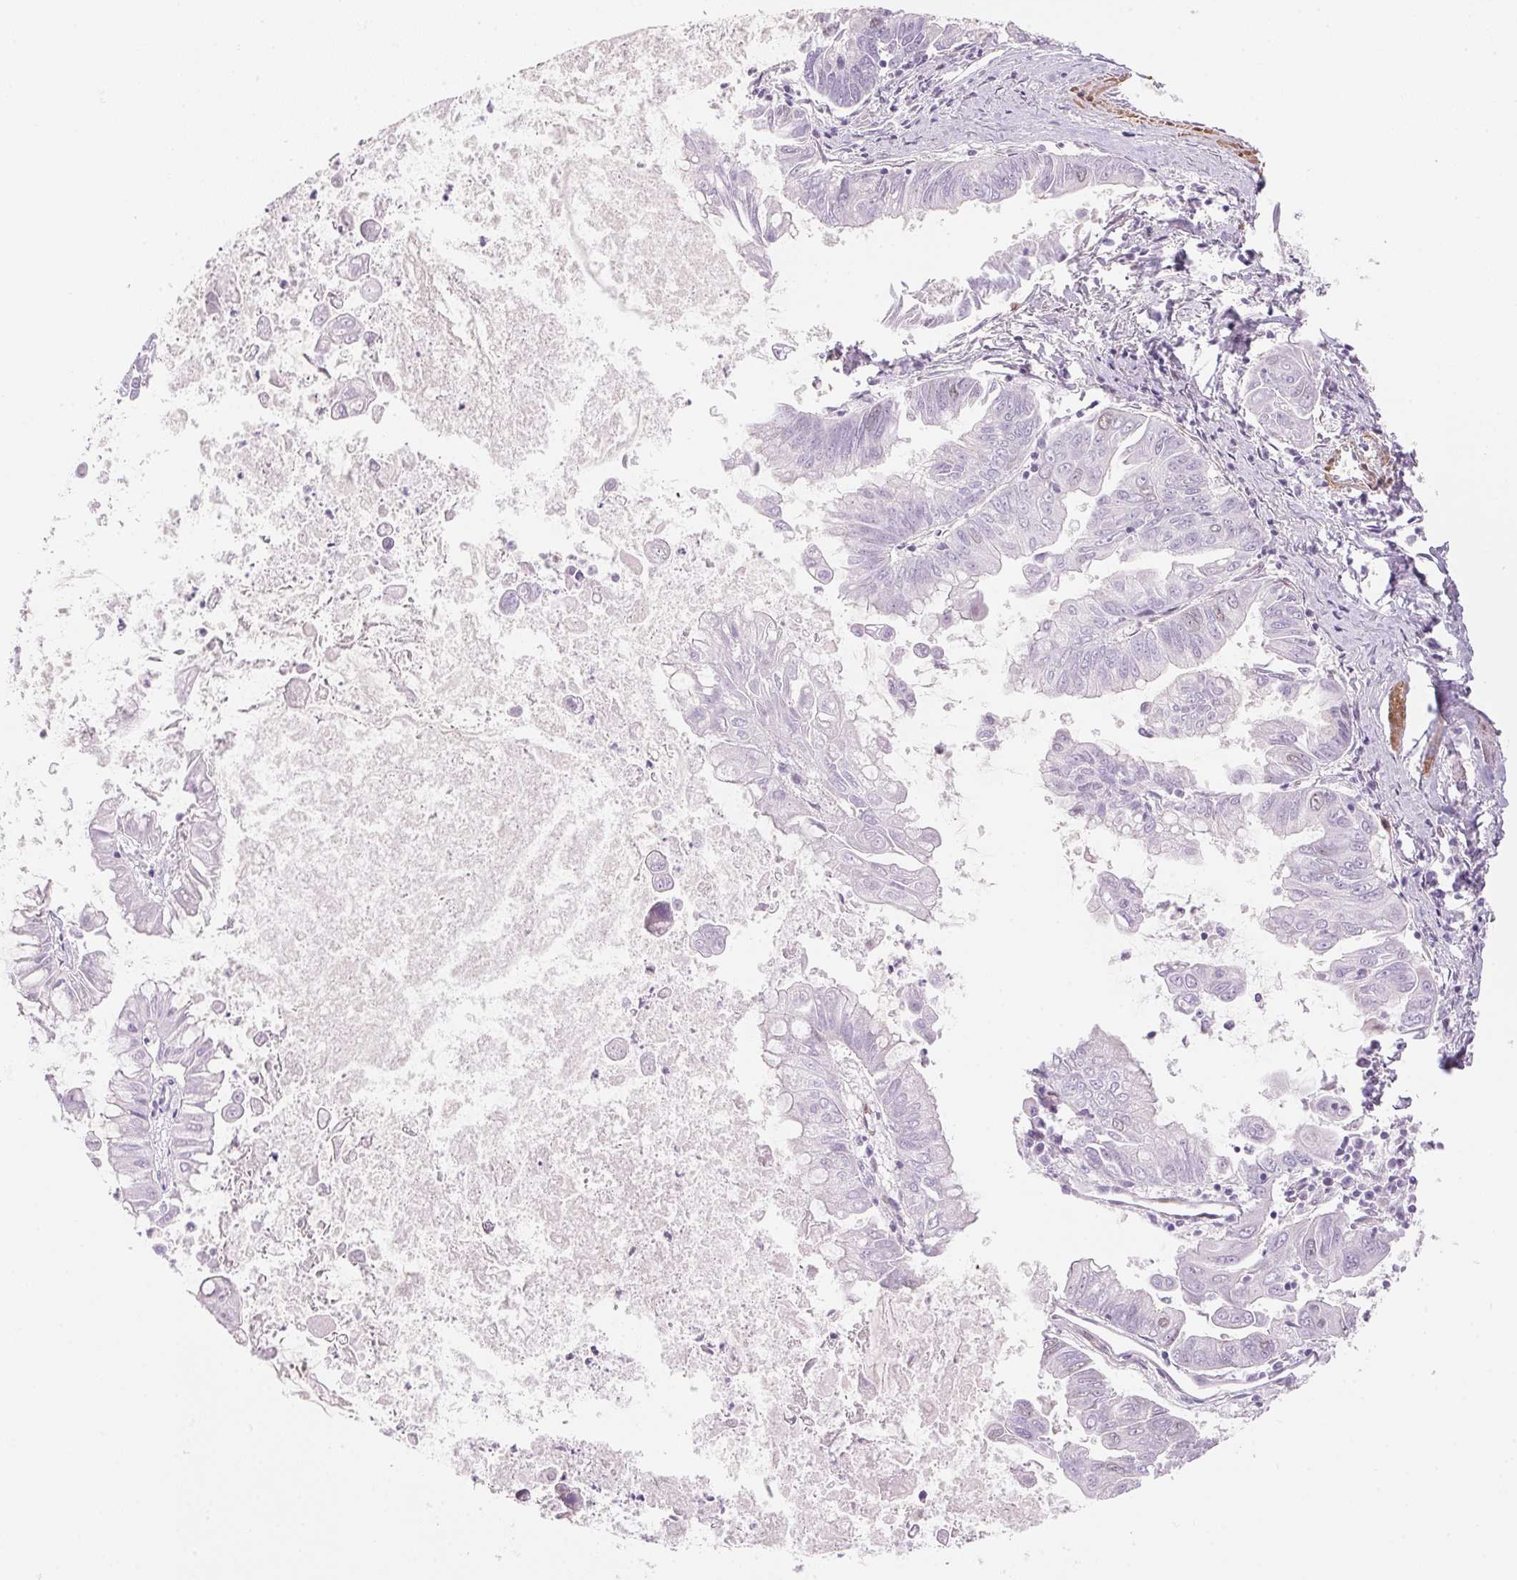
{"staining": {"intensity": "moderate", "quantity": "<25%", "location": "nuclear"}, "tissue": "stomach cancer", "cell_type": "Tumor cells", "image_type": "cancer", "snomed": [{"axis": "morphology", "description": "Adenocarcinoma, NOS"}, {"axis": "topography", "description": "Stomach, upper"}], "caption": "A photomicrograph of human stomach cancer stained for a protein shows moderate nuclear brown staining in tumor cells. Immunohistochemistry (ihc) stains the protein of interest in brown and the nuclei are stained blue.", "gene": "SMTN", "patient": {"sex": "male", "age": 80}}